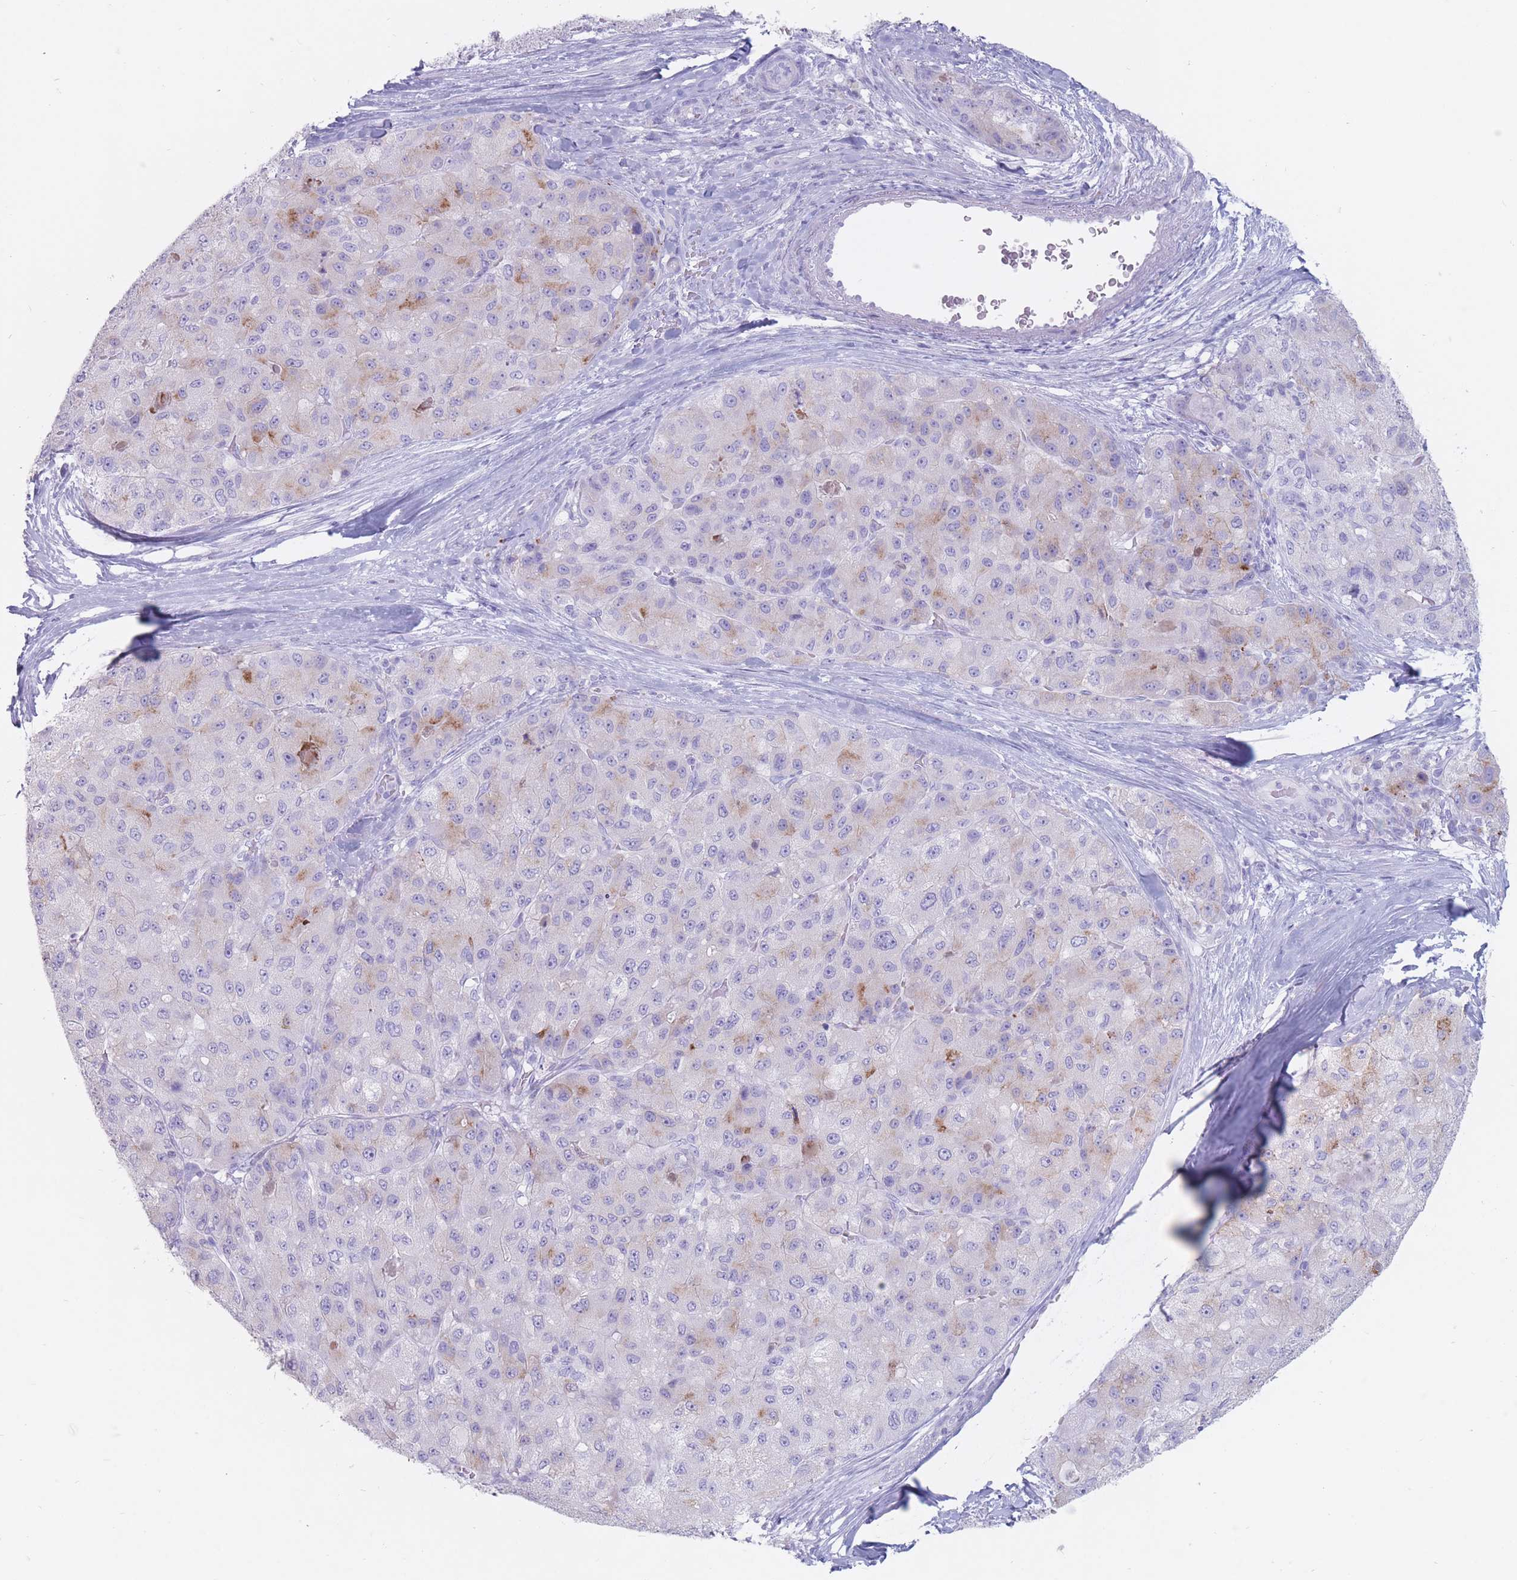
{"staining": {"intensity": "moderate", "quantity": "<25%", "location": "cytoplasmic/membranous"}, "tissue": "liver cancer", "cell_type": "Tumor cells", "image_type": "cancer", "snomed": [{"axis": "morphology", "description": "Carcinoma, Hepatocellular, NOS"}, {"axis": "topography", "description": "Liver"}], "caption": "Immunohistochemical staining of liver cancer displays low levels of moderate cytoplasmic/membranous expression in approximately <25% of tumor cells. Using DAB (brown) and hematoxylin (blue) stains, captured at high magnification using brightfield microscopy.", "gene": "ST3GAL5", "patient": {"sex": "male", "age": 80}}